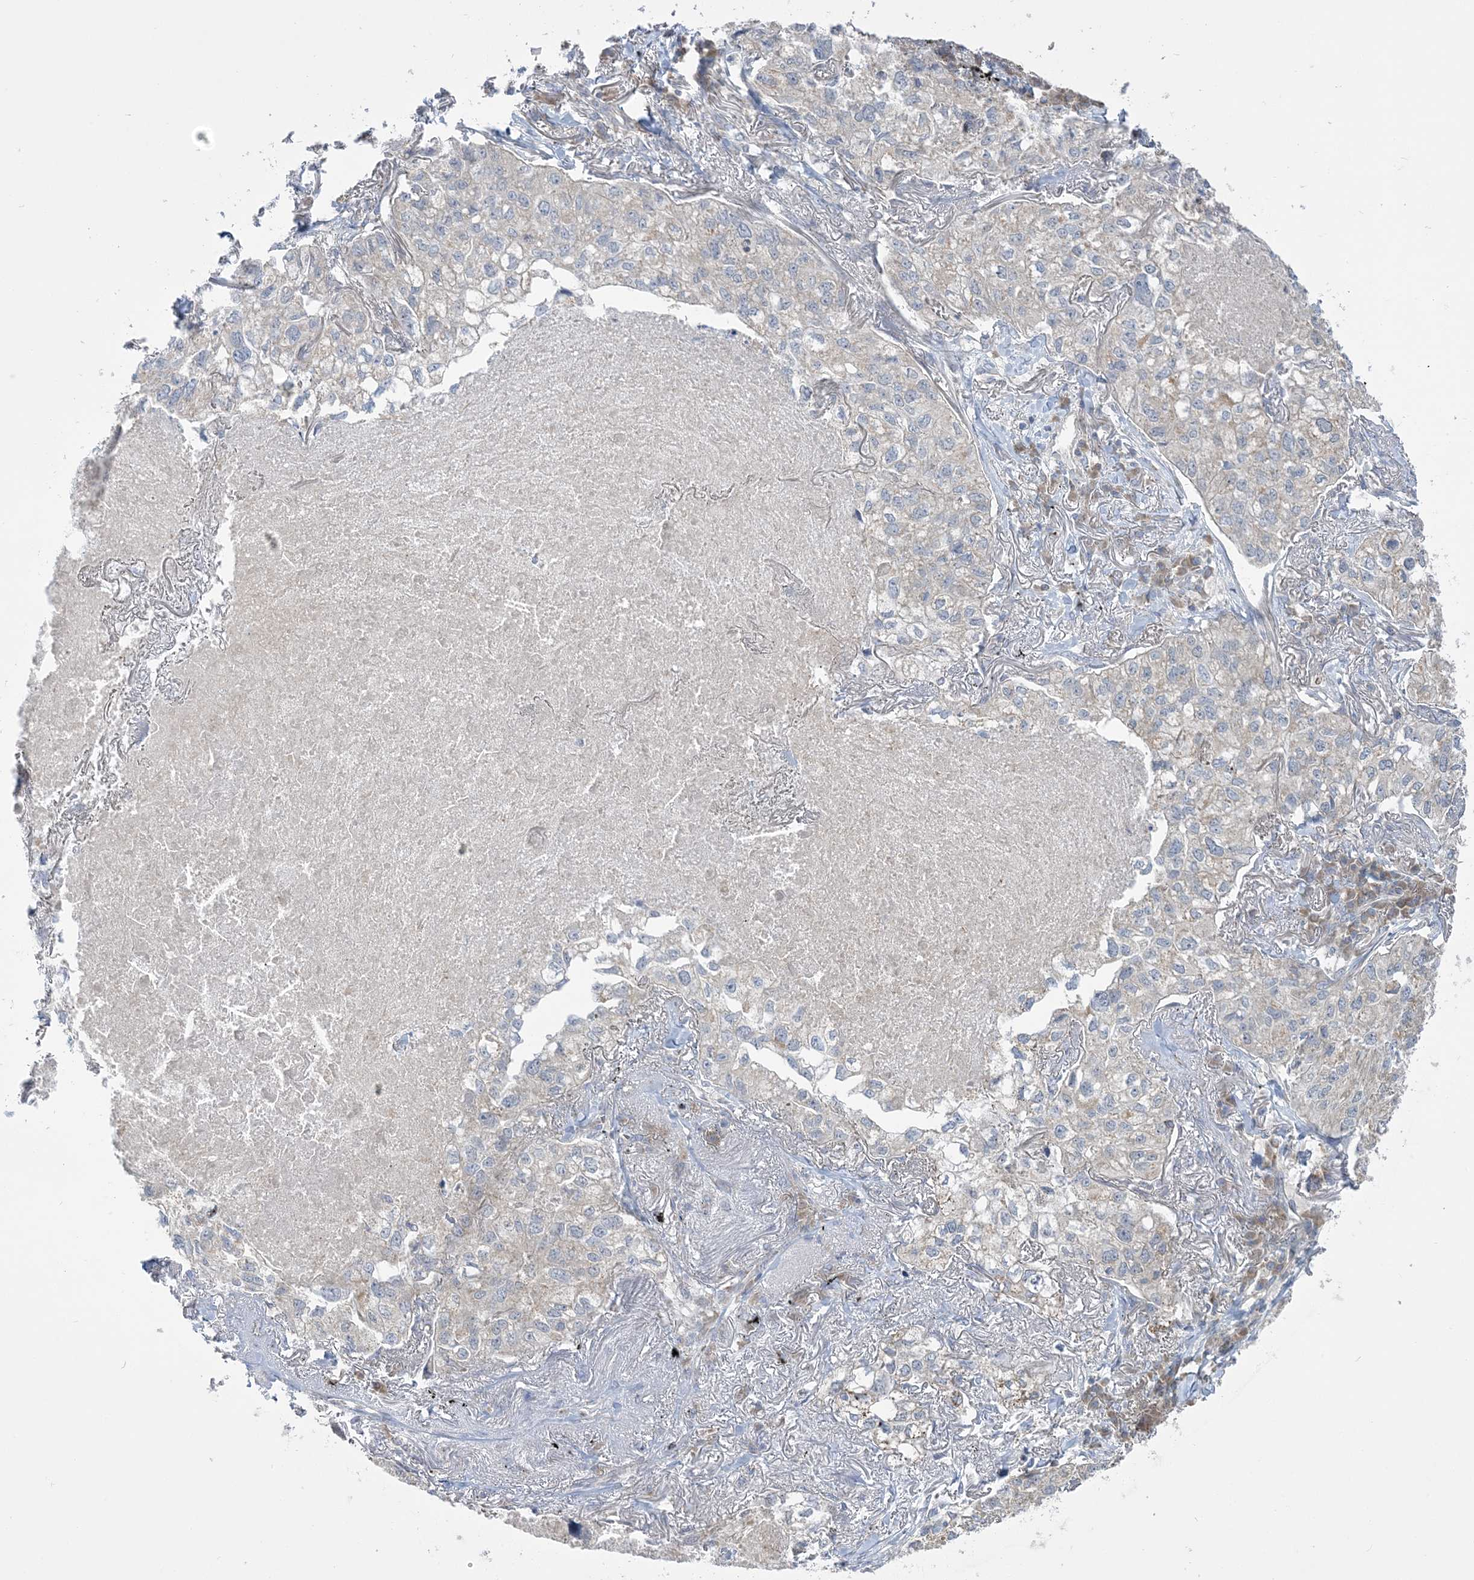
{"staining": {"intensity": "negative", "quantity": "none", "location": "none"}, "tissue": "lung cancer", "cell_type": "Tumor cells", "image_type": "cancer", "snomed": [{"axis": "morphology", "description": "Adenocarcinoma, NOS"}, {"axis": "topography", "description": "Lung"}], "caption": "A histopathology image of human adenocarcinoma (lung) is negative for staining in tumor cells.", "gene": "MMADHC", "patient": {"sex": "male", "age": 65}}